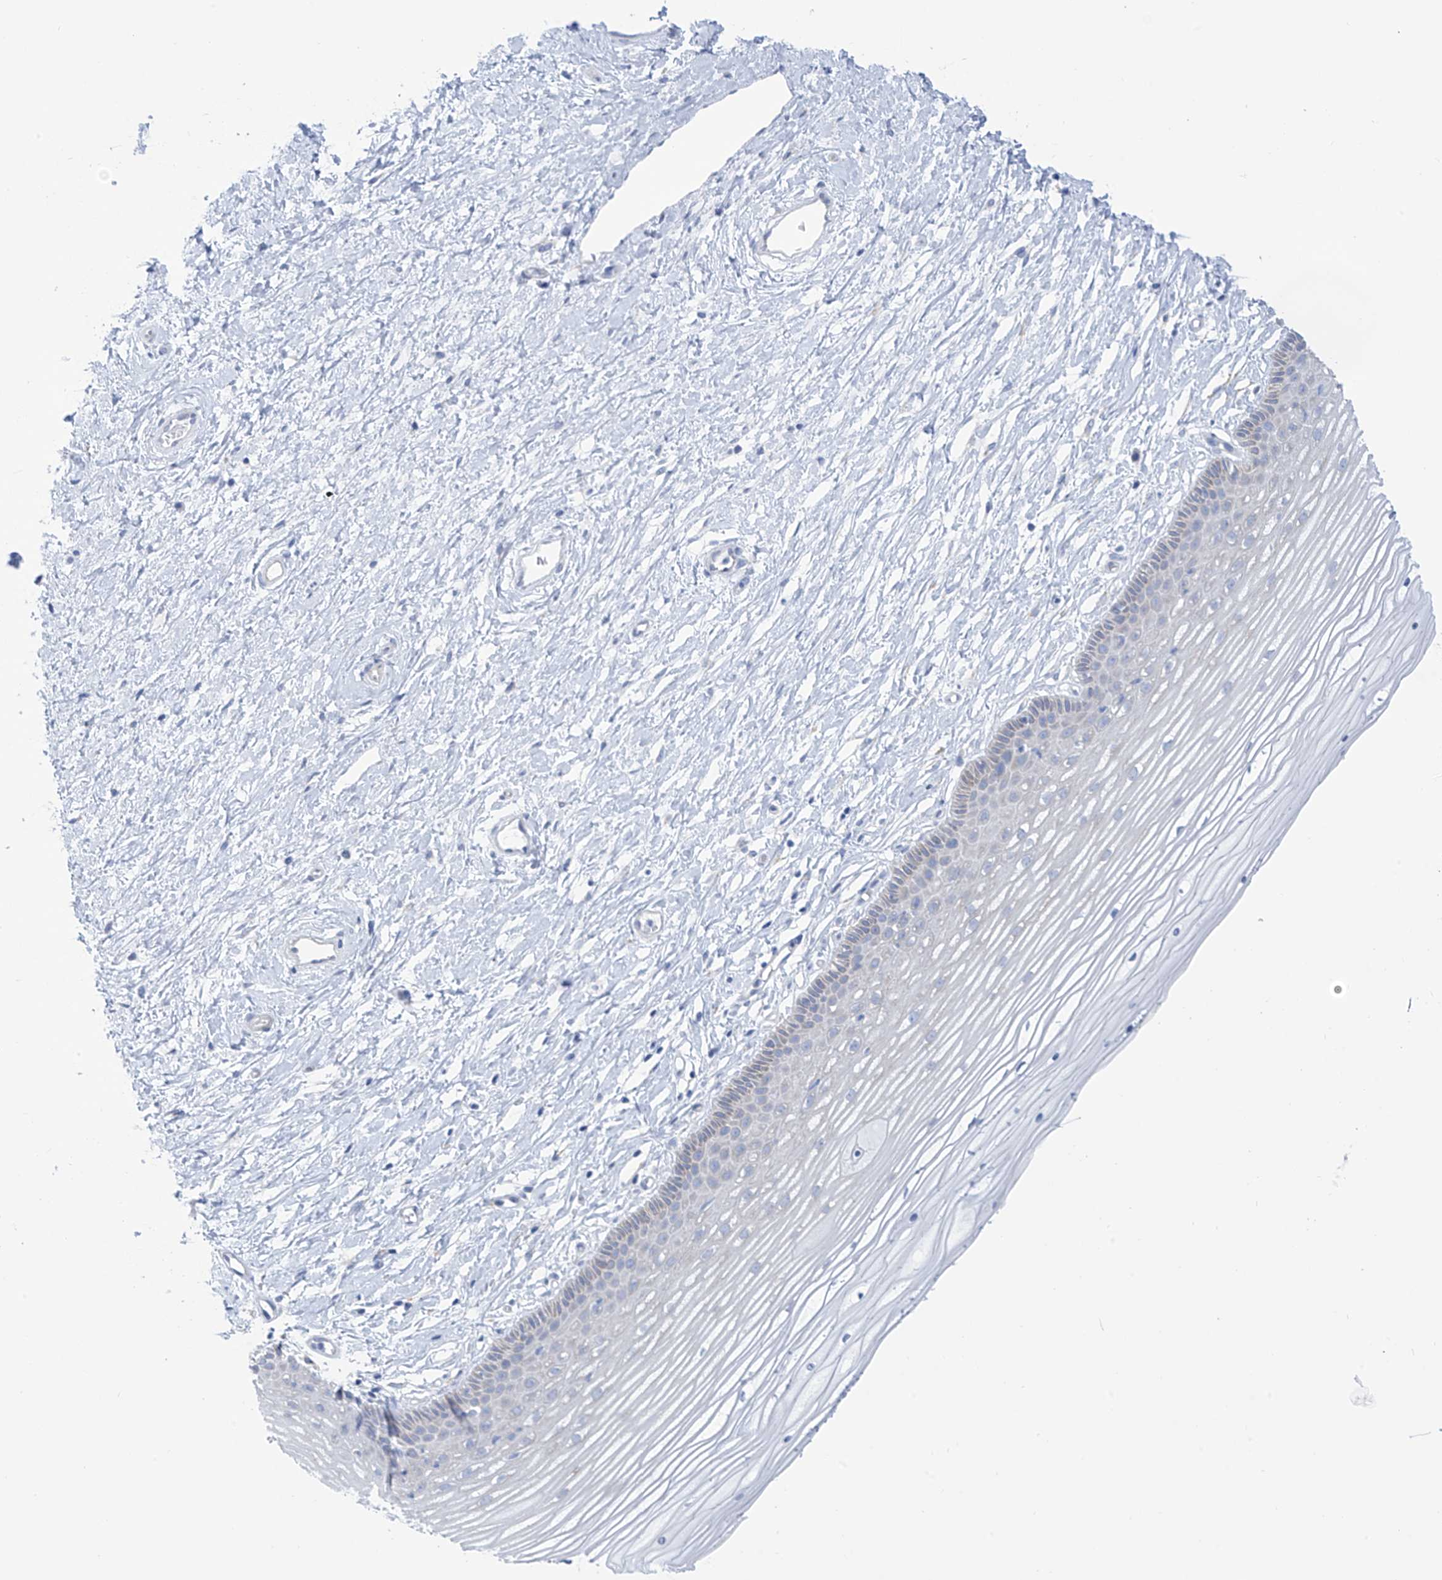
{"staining": {"intensity": "negative", "quantity": "none", "location": "none"}, "tissue": "vagina", "cell_type": "Squamous epithelial cells", "image_type": "normal", "snomed": [{"axis": "morphology", "description": "Normal tissue, NOS"}, {"axis": "topography", "description": "Vagina"}, {"axis": "topography", "description": "Cervix"}], "caption": "Photomicrograph shows no protein positivity in squamous epithelial cells of unremarkable vagina. (IHC, brightfield microscopy, high magnification).", "gene": "RCN2", "patient": {"sex": "female", "age": 40}}